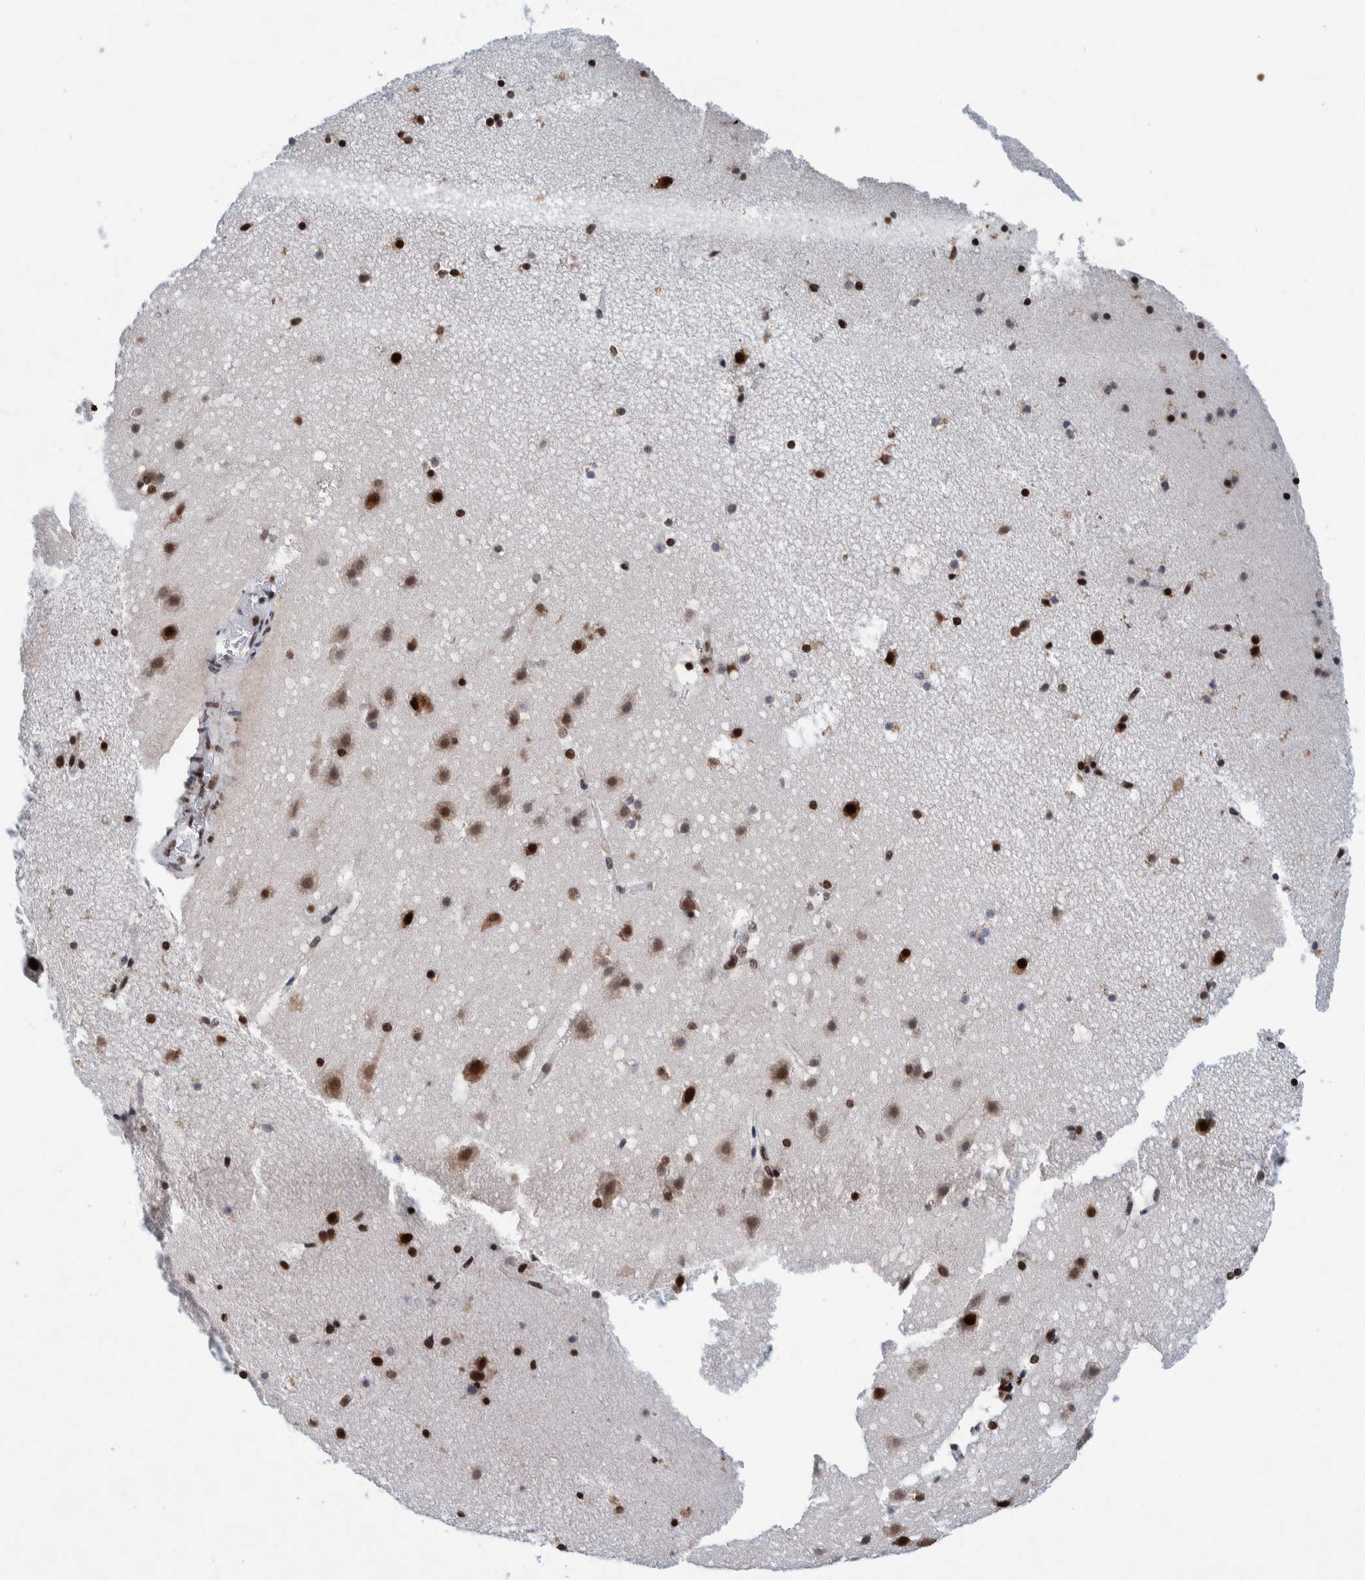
{"staining": {"intensity": "moderate", "quantity": ">75%", "location": "nuclear"}, "tissue": "cerebral cortex", "cell_type": "Endothelial cells", "image_type": "normal", "snomed": [{"axis": "morphology", "description": "Normal tissue, NOS"}, {"axis": "topography", "description": "Cerebral cortex"}], "caption": "Brown immunohistochemical staining in benign human cerebral cortex displays moderate nuclear positivity in about >75% of endothelial cells.", "gene": "TAF10", "patient": {"sex": "male", "age": 45}}